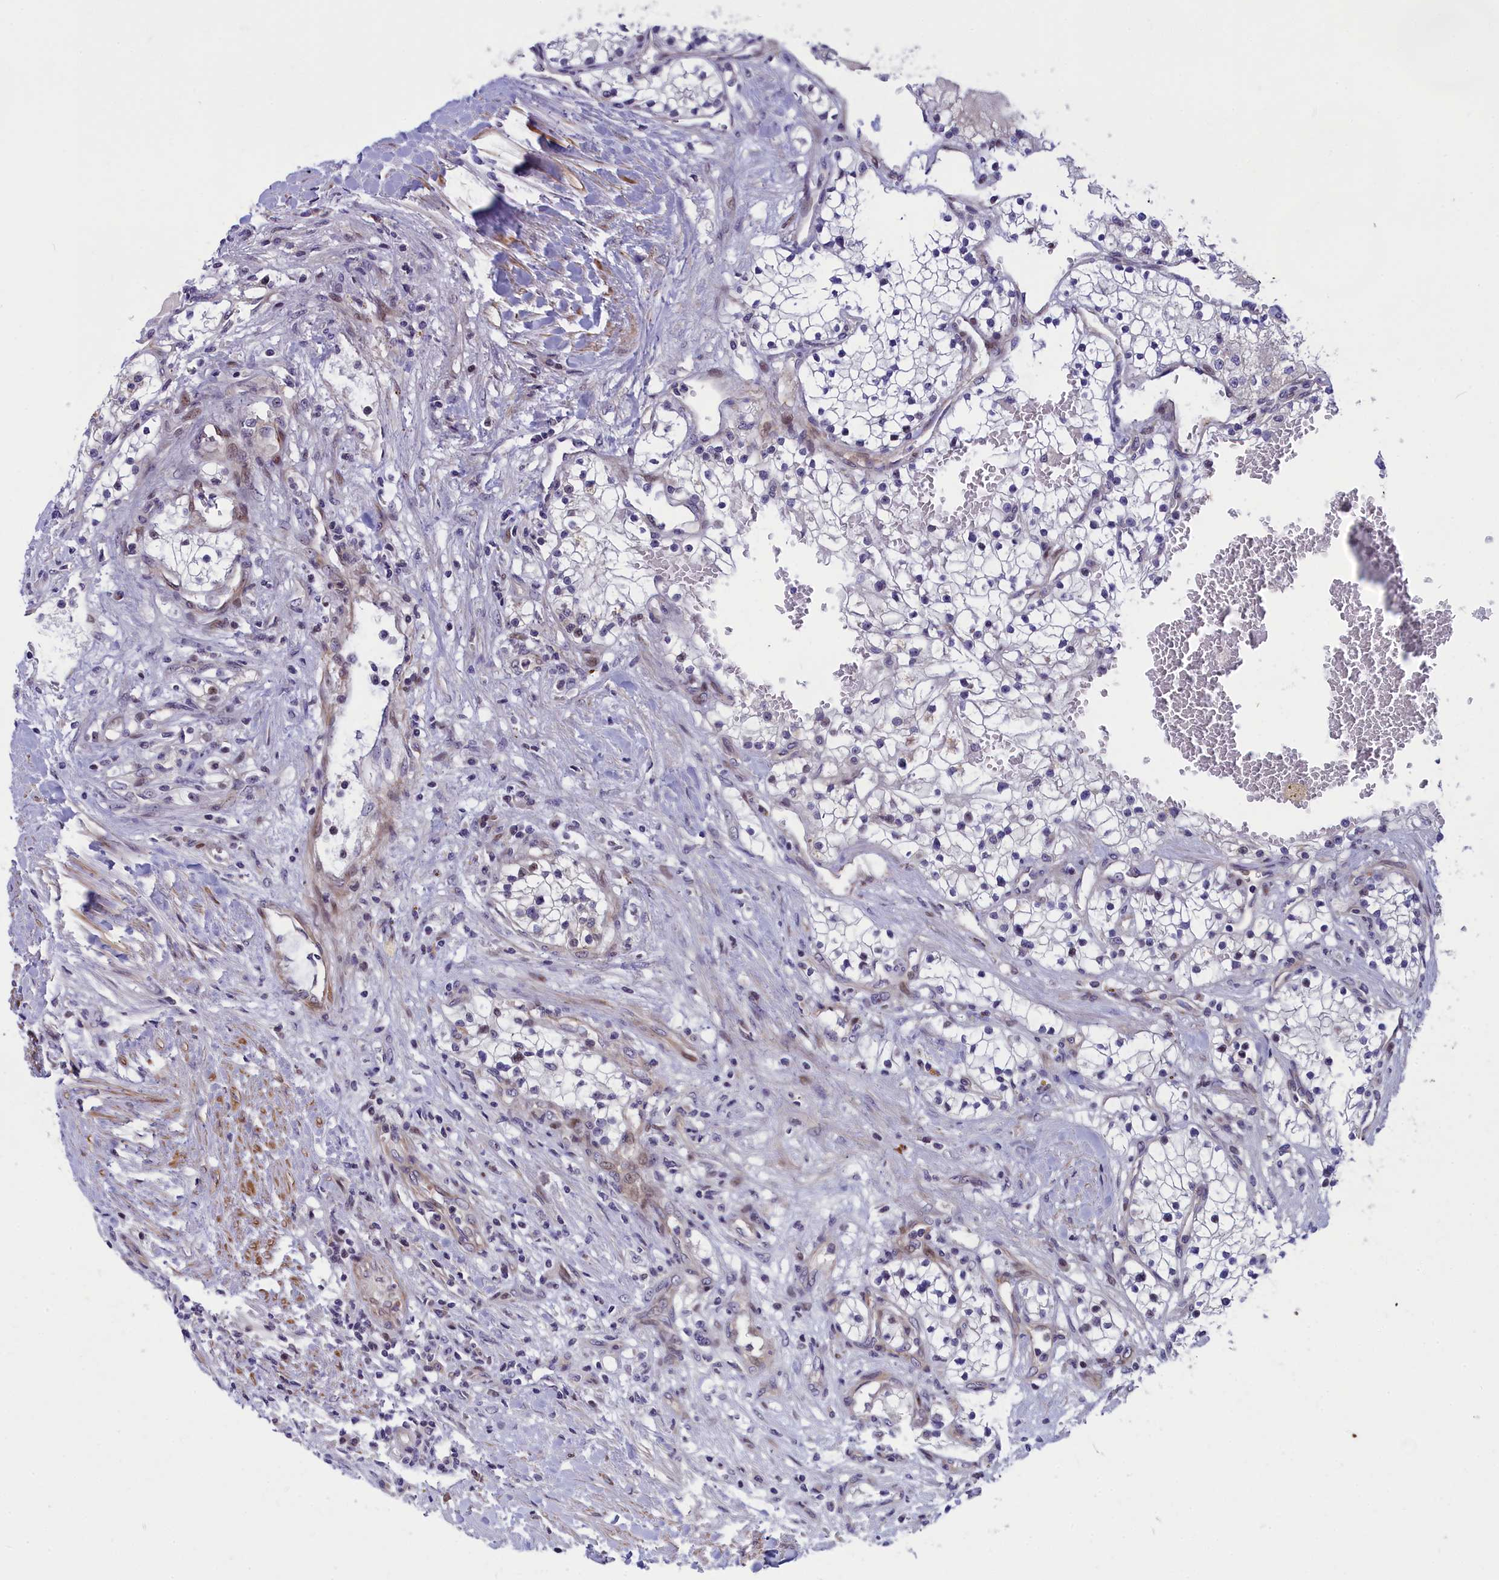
{"staining": {"intensity": "negative", "quantity": "none", "location": "none"}, "tissue": "renal cancer", "cell_type": "Tumor cells", "image_type": "cancer", "snomed": [{"axis": "morphology", "description": "Normal tissue, NOS"}, {"axis": "morphology", "description": "Adenocarcinoma, NOS"}, {"axis": "topography", "description": "Kidney"}], "caption": "DAB immunohistochemical staining of human renal cancer shows no significant expression in tumor cells.", "gene": "ANKRD34B", "patient": {"sex": "male", "age": 68}}